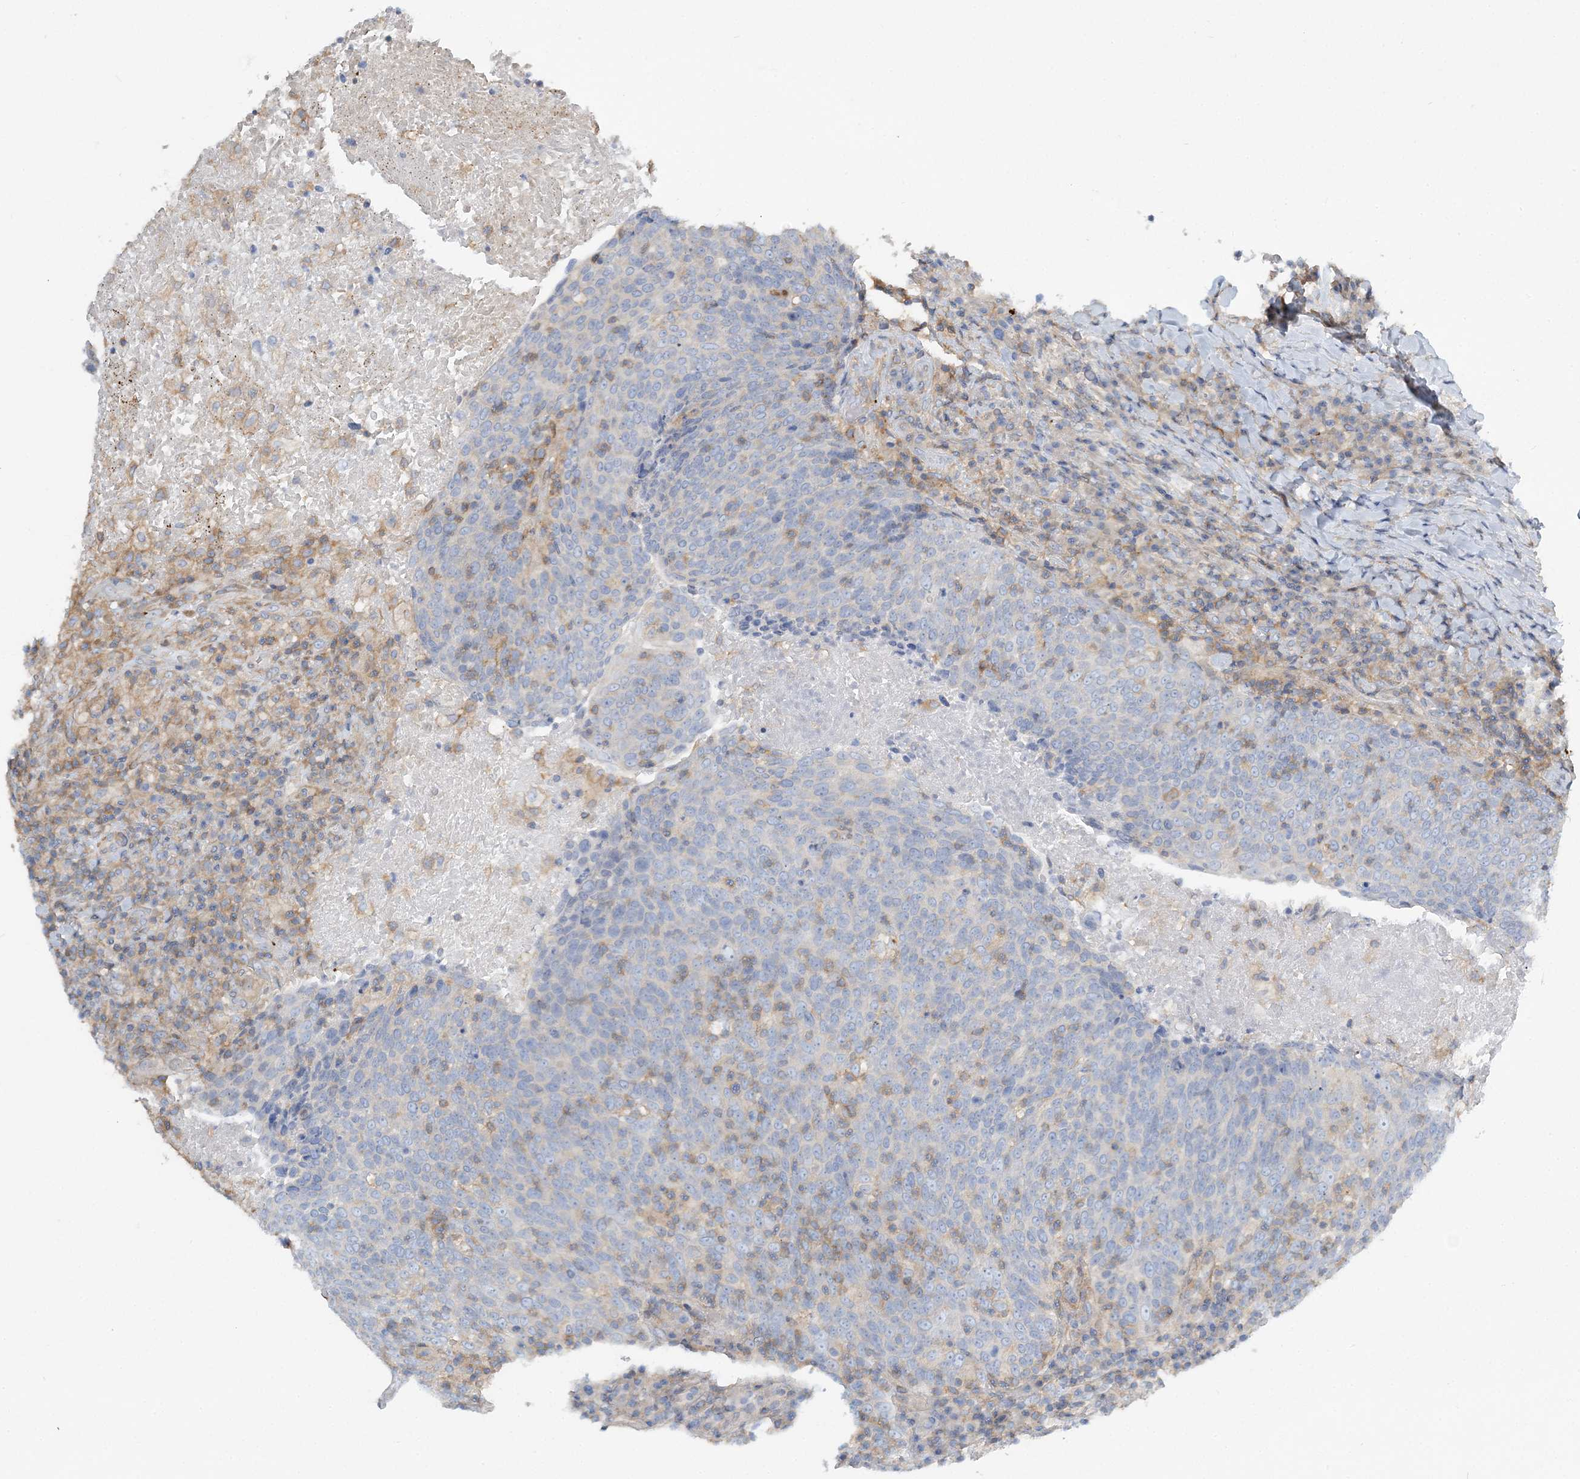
{"staining": {"intensity": "negative", "quantity": "none", "location": "none"}, "tissue": "head and neck cancer", "cell_type": "Tumor cells", "image_type": "cancer", "snomed": [{"axis": "morphology", "description": "Squamous cell carcinoma, NOS"}, {"axis": "morphology", "description": "Squamous cell carcinoma, metastatic, NOS"}, {"axis": "topography", "description": "Lymph node"}, {"axis": "topography", "description": "Head-Neck"}], "caption": "An IHC photomicrograph of head and neck cancer (metastatic squamous cell carcinoma) is shown. There is no staining in tumor cells of head and neck cancer (metastatic squamous cell carcinoma). Nuclei are stained in blue.", "gene": "CUEDC2", "patient": {"sex": "male", "age": 62}}